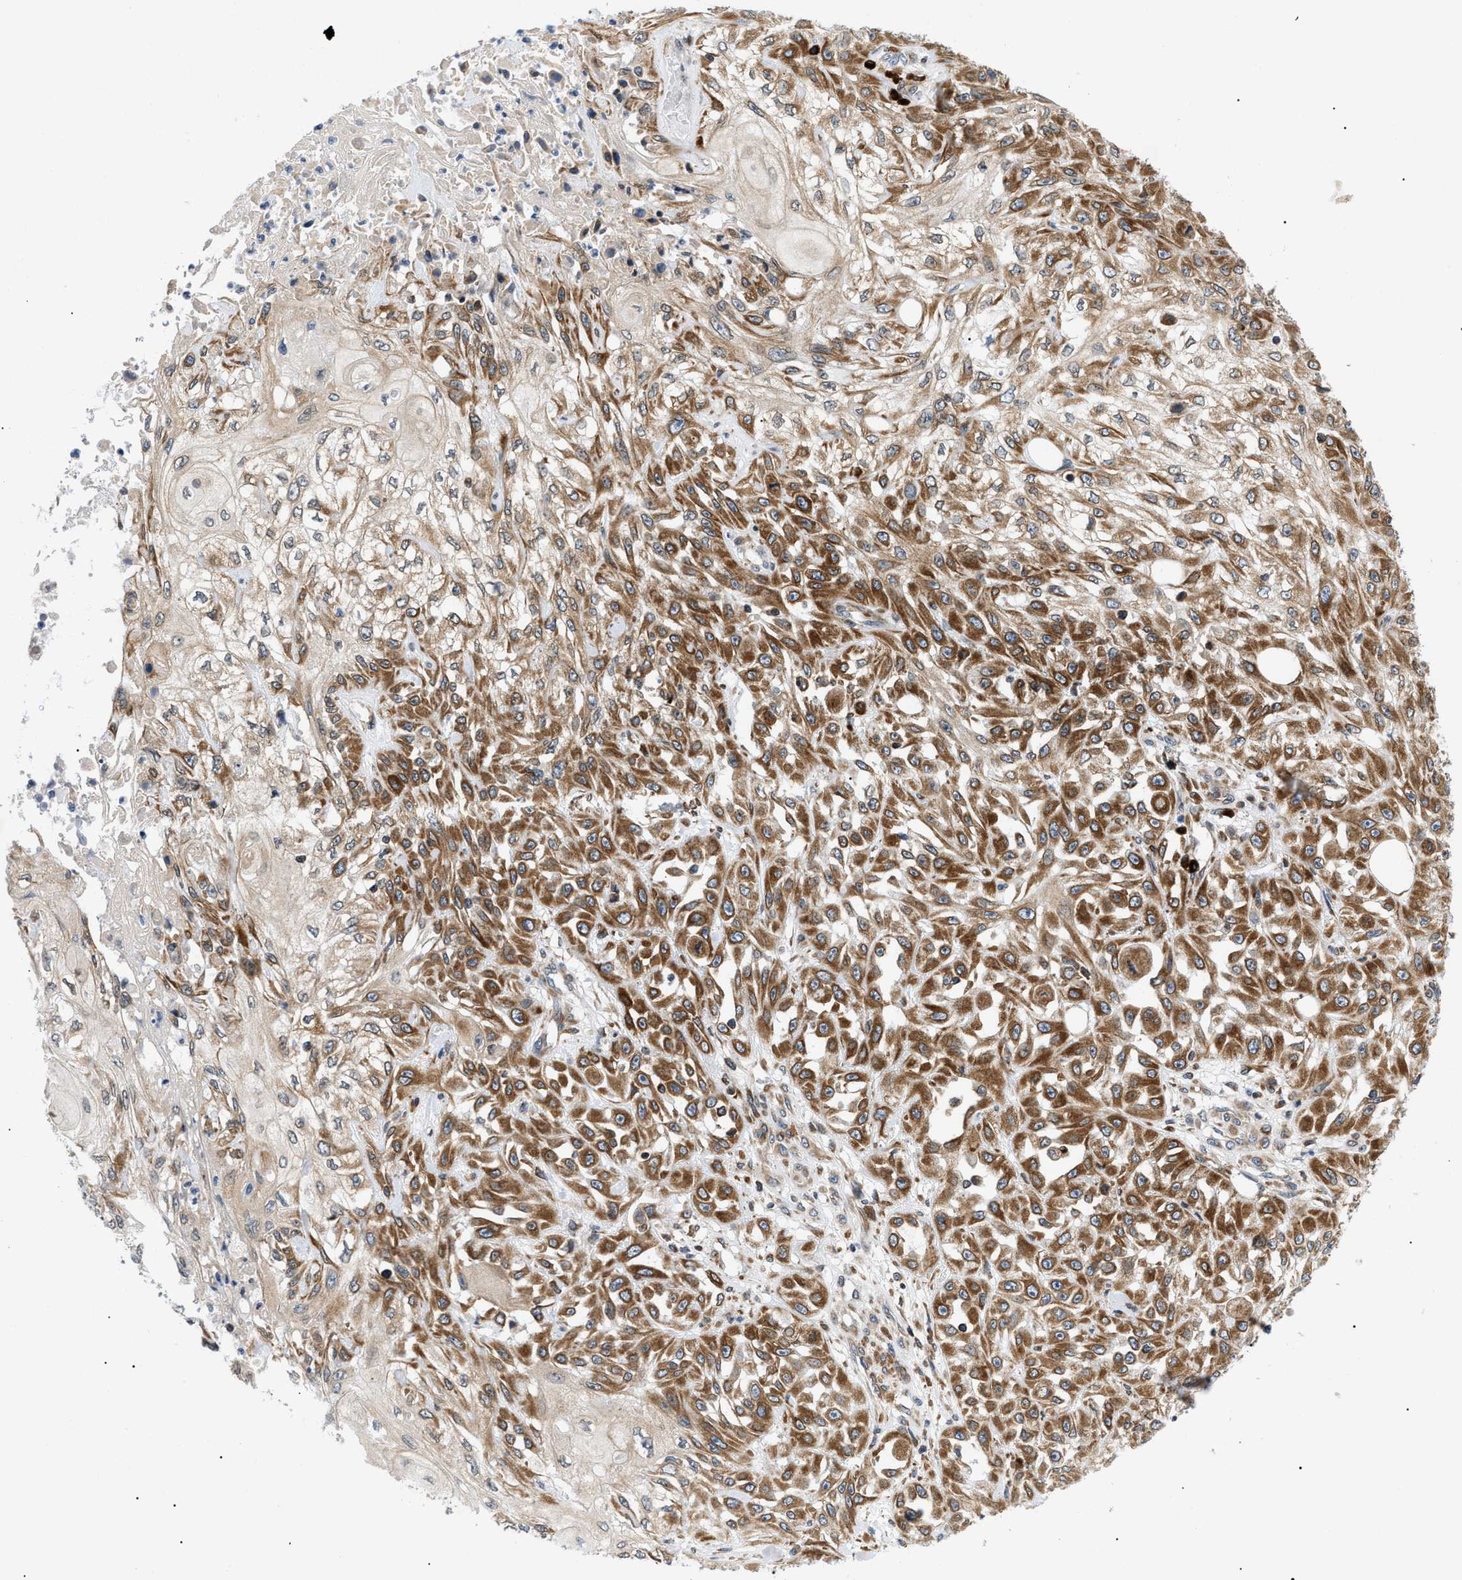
{"staining": {"intensity": "moderate", "quantity": ">75%", "location": "cytoplasmic/membranous"}, "tissue": "skin cancer", "cell_type": "Tumor cells", "image_type": "cancer", "snomed": [{"axis": "morphology", "description": "Squamous cell carcinoma, NOS"}, {"axis": "morphology", "description": "Squamous cell carcinoma, metastatic, NOS"}, {"axis": "topography", "description": "Skin"}, {"axis": "topography", "description": "Lymph node"}], "caption": "The immunohistochemical stain labels moderate cytoplasmic/membranous expression in tumor cells of skin cancer tissue. (DAB IHC with brightfield microscopy, high magnification).", "gene": "DERL1", "patient": {"sex": "male", "age": 75}}